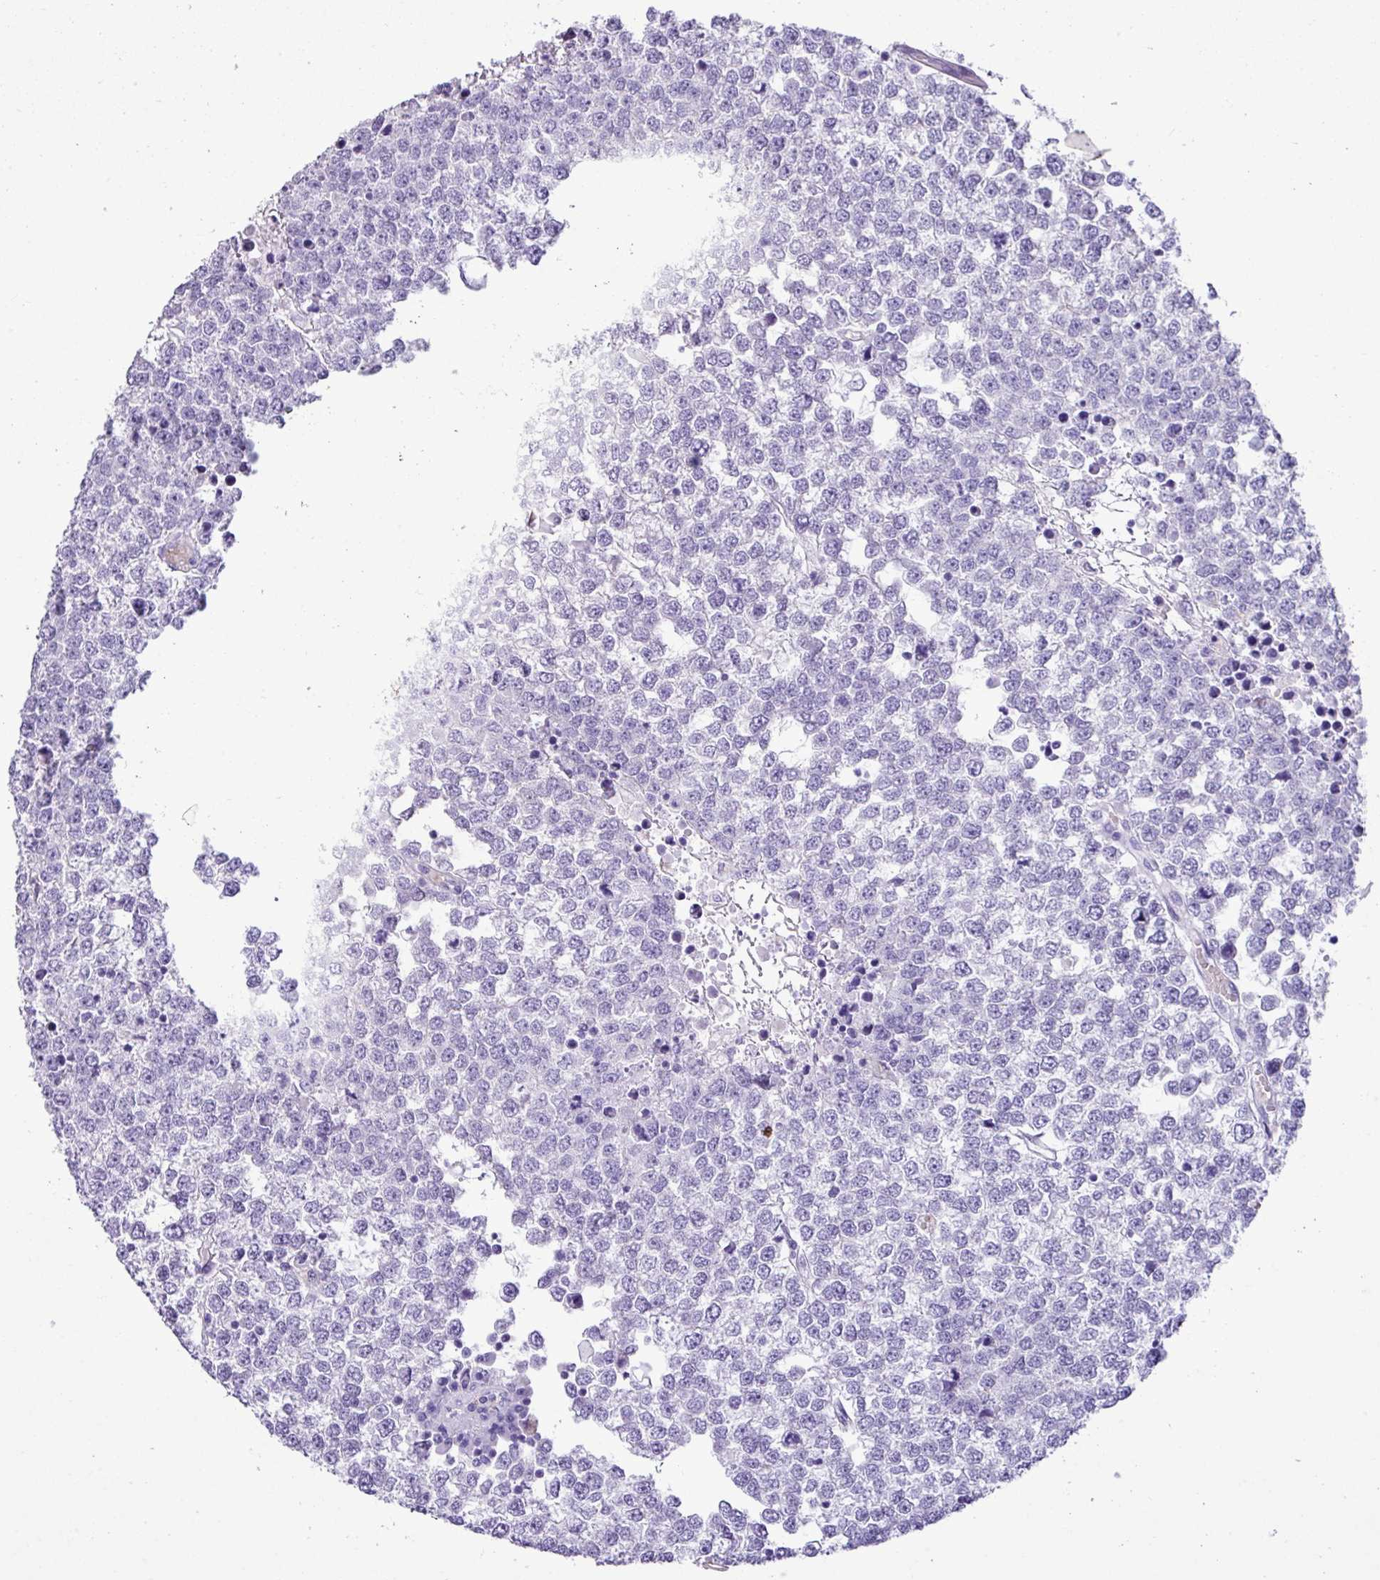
{"staining": {"intensity": "negative", "quantity": "none", "location": "none"}, "tissue": "testis cancer", "cell_type": "Tumor cells", "image_type": "cancer", "snomed": [{"axis": "morphology", "description": "Seminoma, NOS"}, {"axis": "topography", "description": "Testis"}], "caption": "A high-resolution image shows IHC staining of seminoma (testis), which shows no significant positivity in tumor cells.", "gene": "ZSCAN5A", "patient": {"sex": "male", "age": 65}}